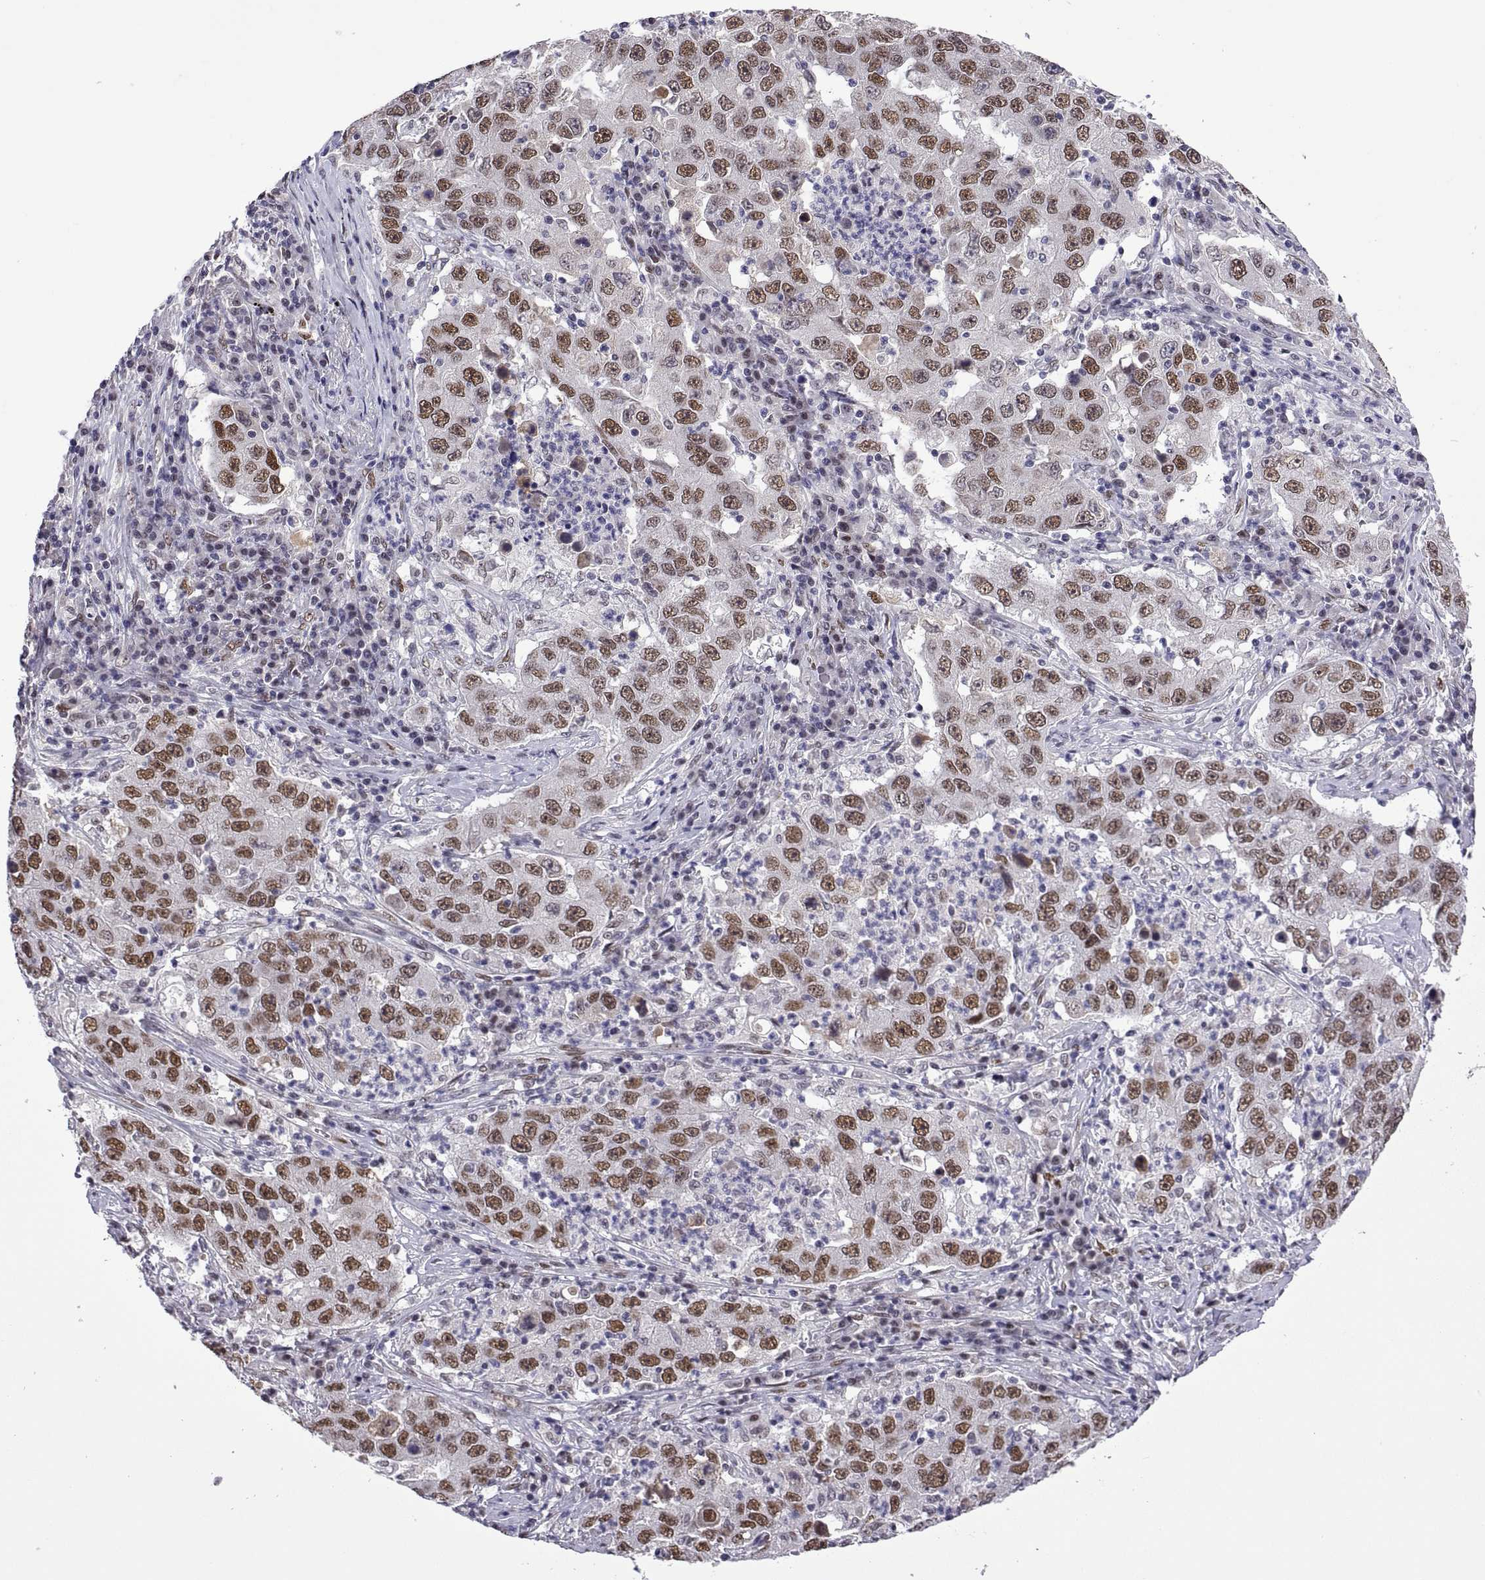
{"staining": {"intensity": "moderate", "quantity": "25%-75%", "location": "nuclear"}, "tissue": "lung cancer", "cell_type": "Tumor cells", "image_type": "cancer", "snomed": [{"axis": "morphology", "description": "Adenocarcinoma, NOS"}, {"axis": "topography", "description": "Lung"}], "caption": "Immunohistochemical staining of human lung cancer (adenocarcinoma) demonstrates medium levels of moderate nuclear protein expression in approximately 25%-75% of tumor cells. (brown staining indicates protein expression, while blue staining denotes nuclei).", "gene": "NR4A1", "patient": {"sex": "male", "age": 73}}